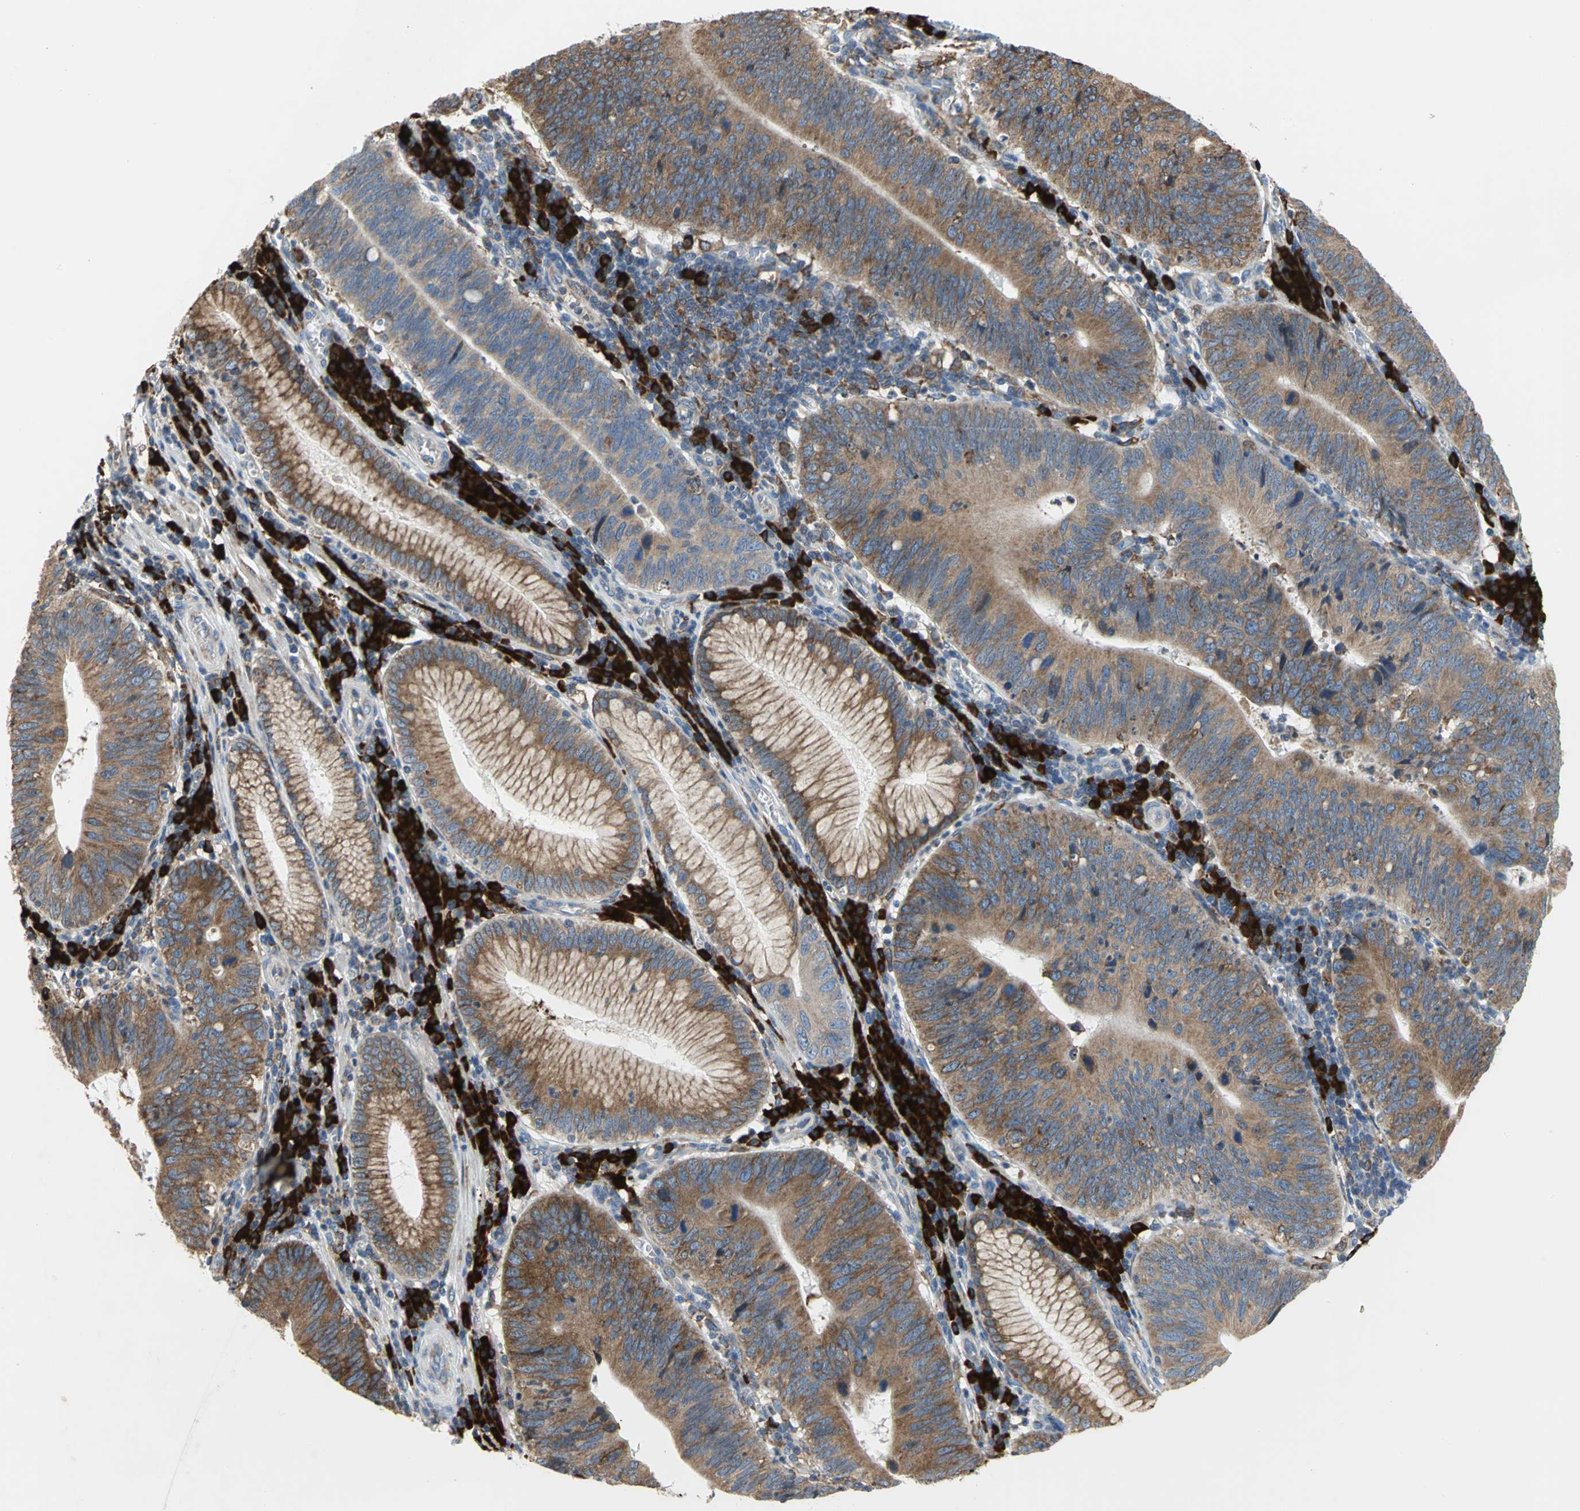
{"staining": {"intensity": "strong", "quantity": ">75%", "location": "cytoplasmic/membranous"}, "tissue": "stomach cancer", "cell_type": "Tumor cells", "image_type": "cancer", "snomed": [{"axis": "morphology", "description": "Adenocarcinoma, NOS"}, {"axis": "topography", "description": "Stomach"}], "caption": "DAB immunohistochemical staining of stomach cancer exhibits strong cytoplasmic/membranous protein staining in about >75% of tumor cells.", "gene": "SDF2L1", "patient": {"sex": "male", "age": 59}}